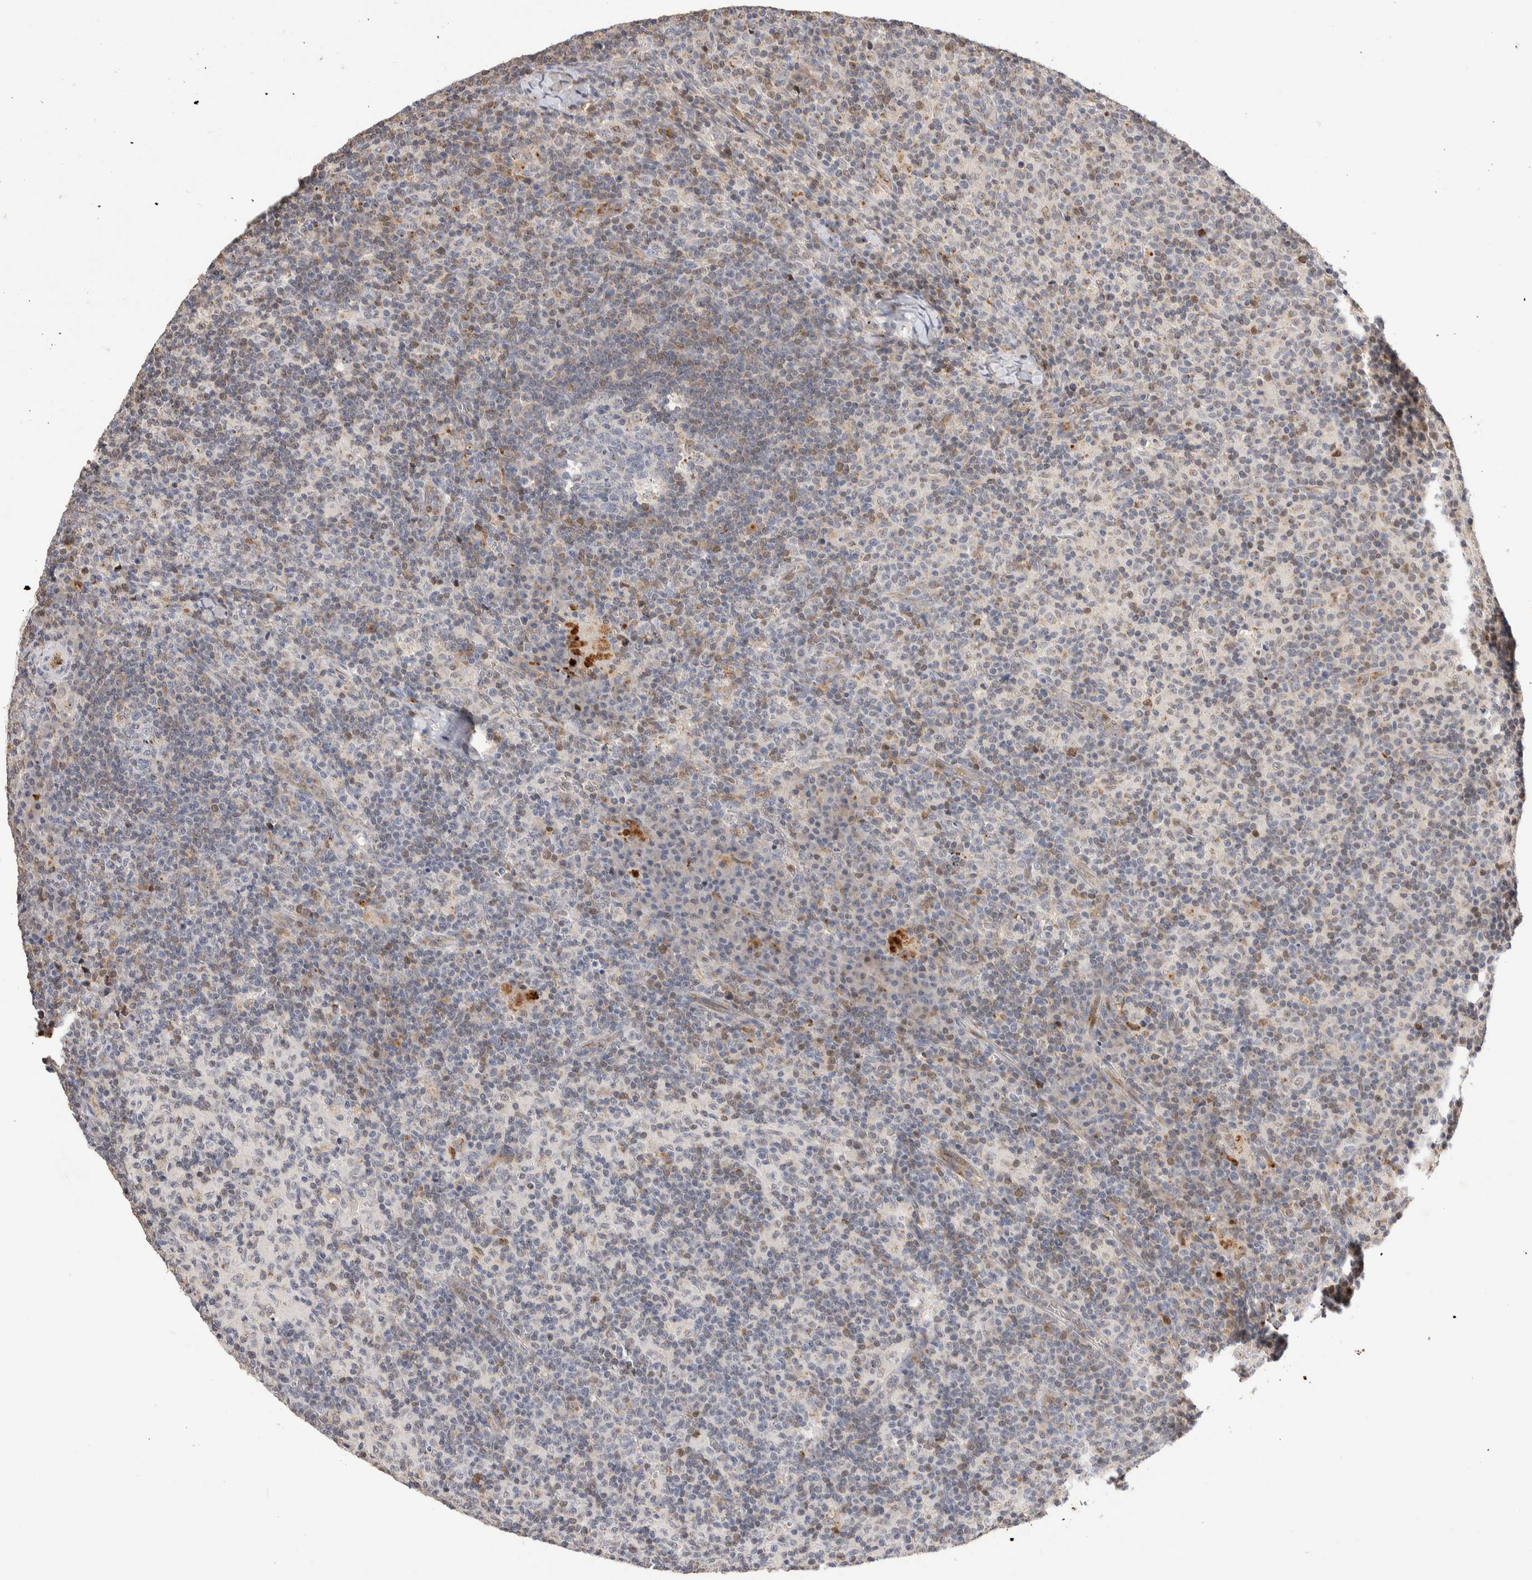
{"staining": {"intensity": "negative", "quantity": "none", "location": "none"}, "tissue": "lymph node", "cell_type": "Germinal center cells", "image_type": "normal", "snomed": [{"axis": "morphology", "description": "Normal tissue, NOS"}, {"axis": "morphology", "description": "Inflammation, NOS"}, {"axis": "topography", "description": "Lymph node"}], "caption": "This is a image of immunohistochemistry staining of unremarkable lymph node, which shows no staining in germinal center cells. (Brightfield microscopy of DAB (3,3'-diaminobenzidine) immunohistochemistry at high magnification).", "gene": "NSMAF", "patient": {"sex": "male", "age": 55}}